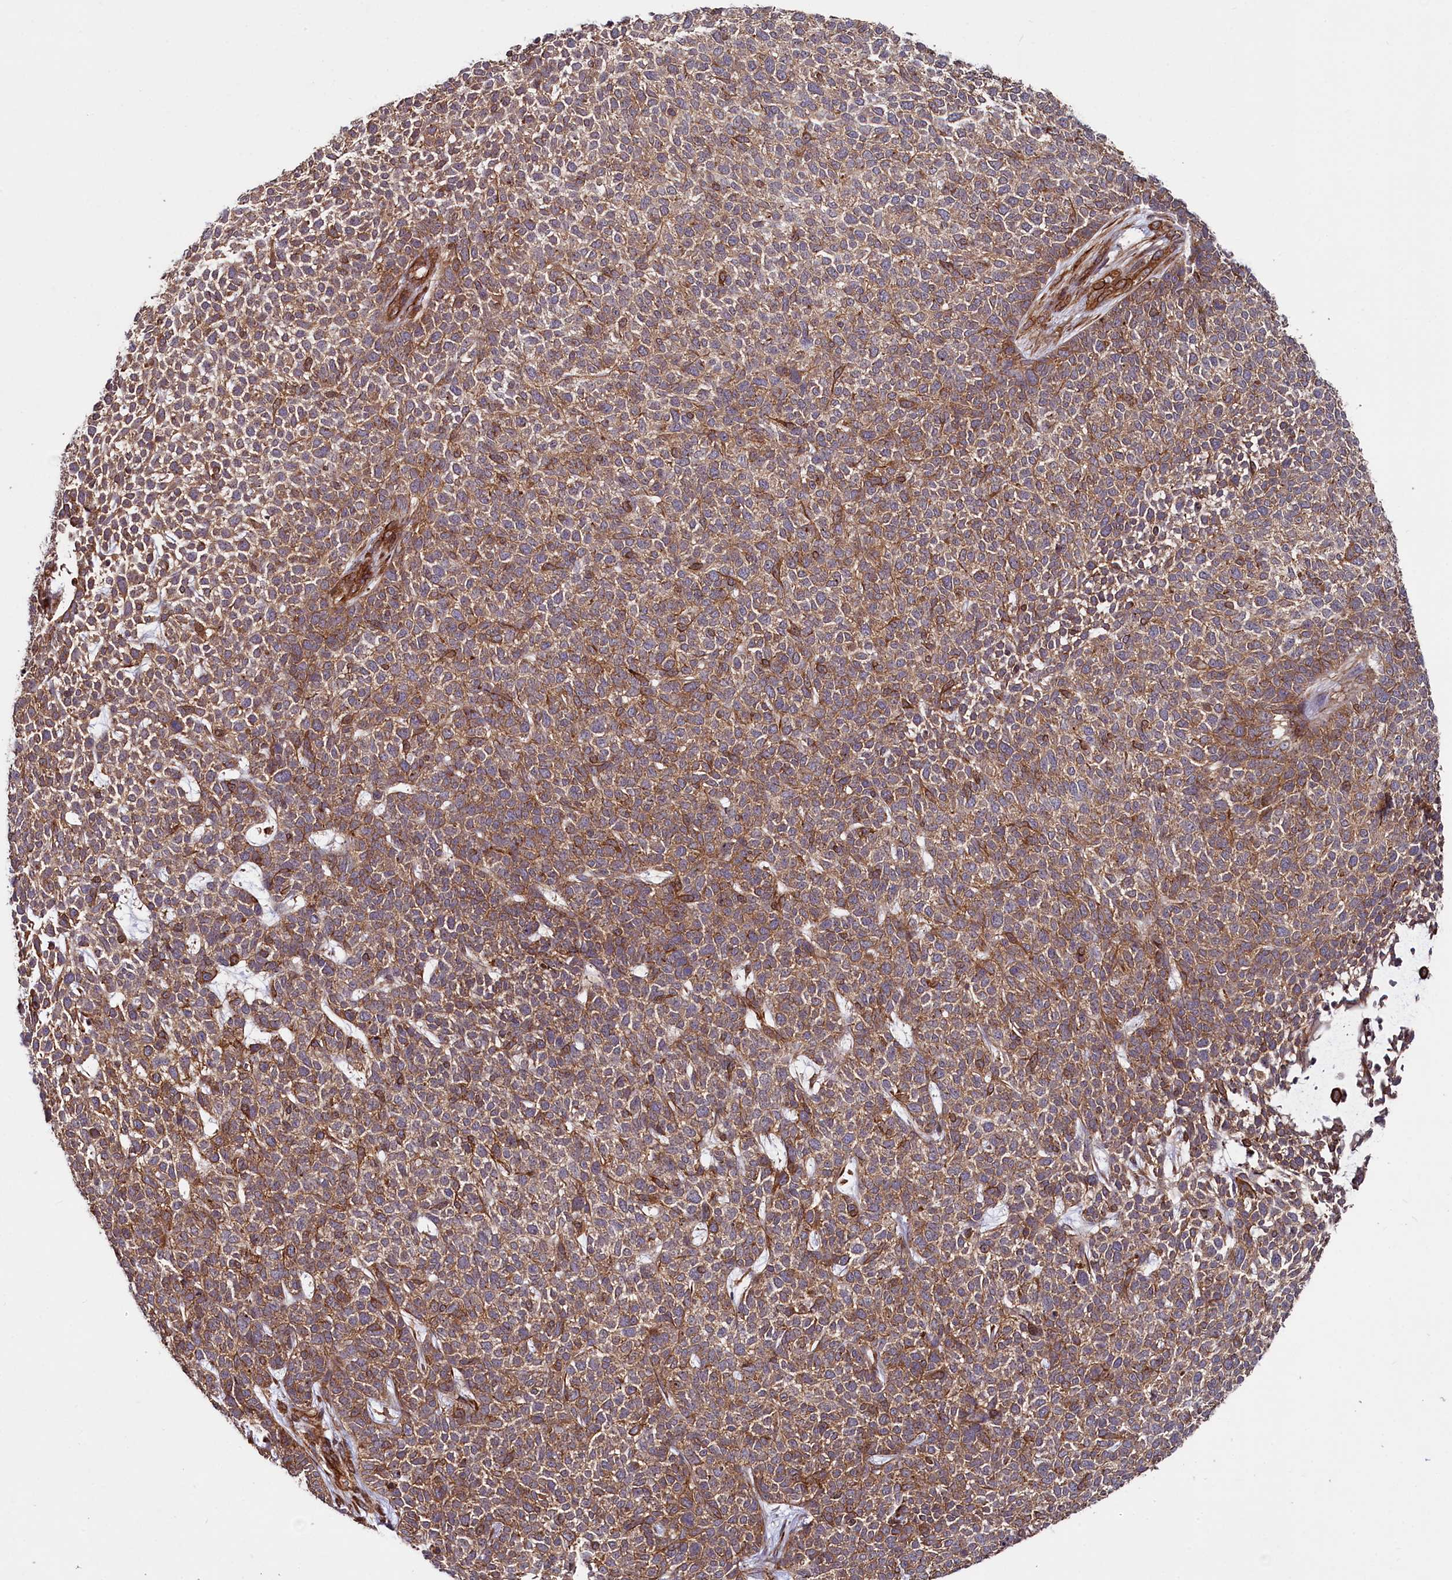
{"staining": {"intensity": "moderate", "quantity": ">75%", "location": "cytoplasmic/membranous"}, "tissue": "skin cancer", "cell_type": "Tumor cells", "image_type": "cancer", "snomed": [{"axis": "morphology", "description": "Basal cell carcinoma"}, {"axis": "topography", "description": "Skin"}], "caption": "Basal cell carcinoma (skin) was stained to show a protein in brown. There is medium levels of moderate cytoplasmic/membranous staining in approximately >75% of tumor cells.", "gene": "SVIP", "patient": {"sex": "female", "age": 84}}